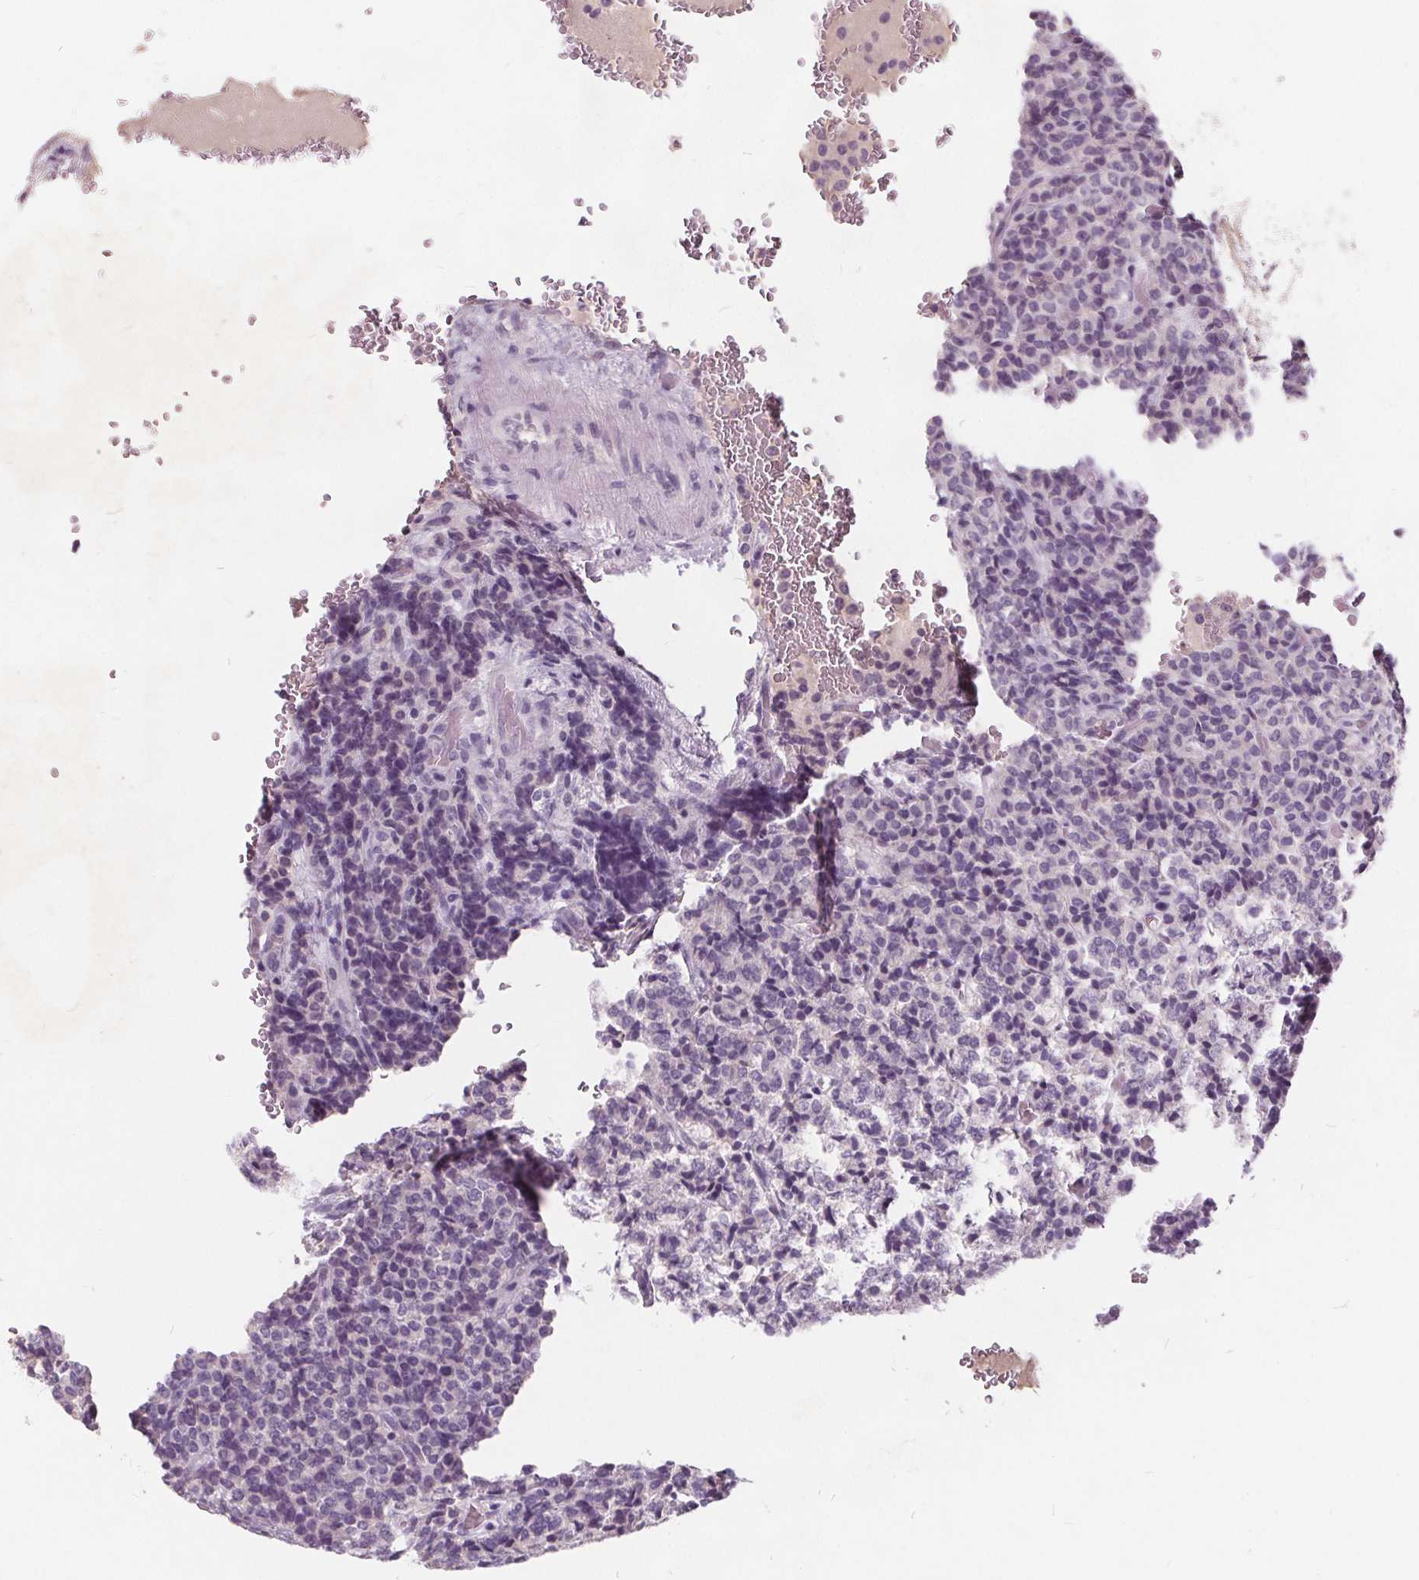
{"staining": {"intensity": "negative", "quantity": "none", "location": "none"}, "tissue": "carcinoid", "cell_type": "Tumor cells", "image_type": "cancer", "snomed": [{"axis": "morphology", "description": "Carcinoid, malignant, NOS"}, {"axis": "topography", "description": "Pancreas"}], "caption": "Histopathology image shows no protein staining in tumor cells of carcinoid tissue.", "gene": "PLA2G2E", "patient": {"sex": "male", "age": 36}}